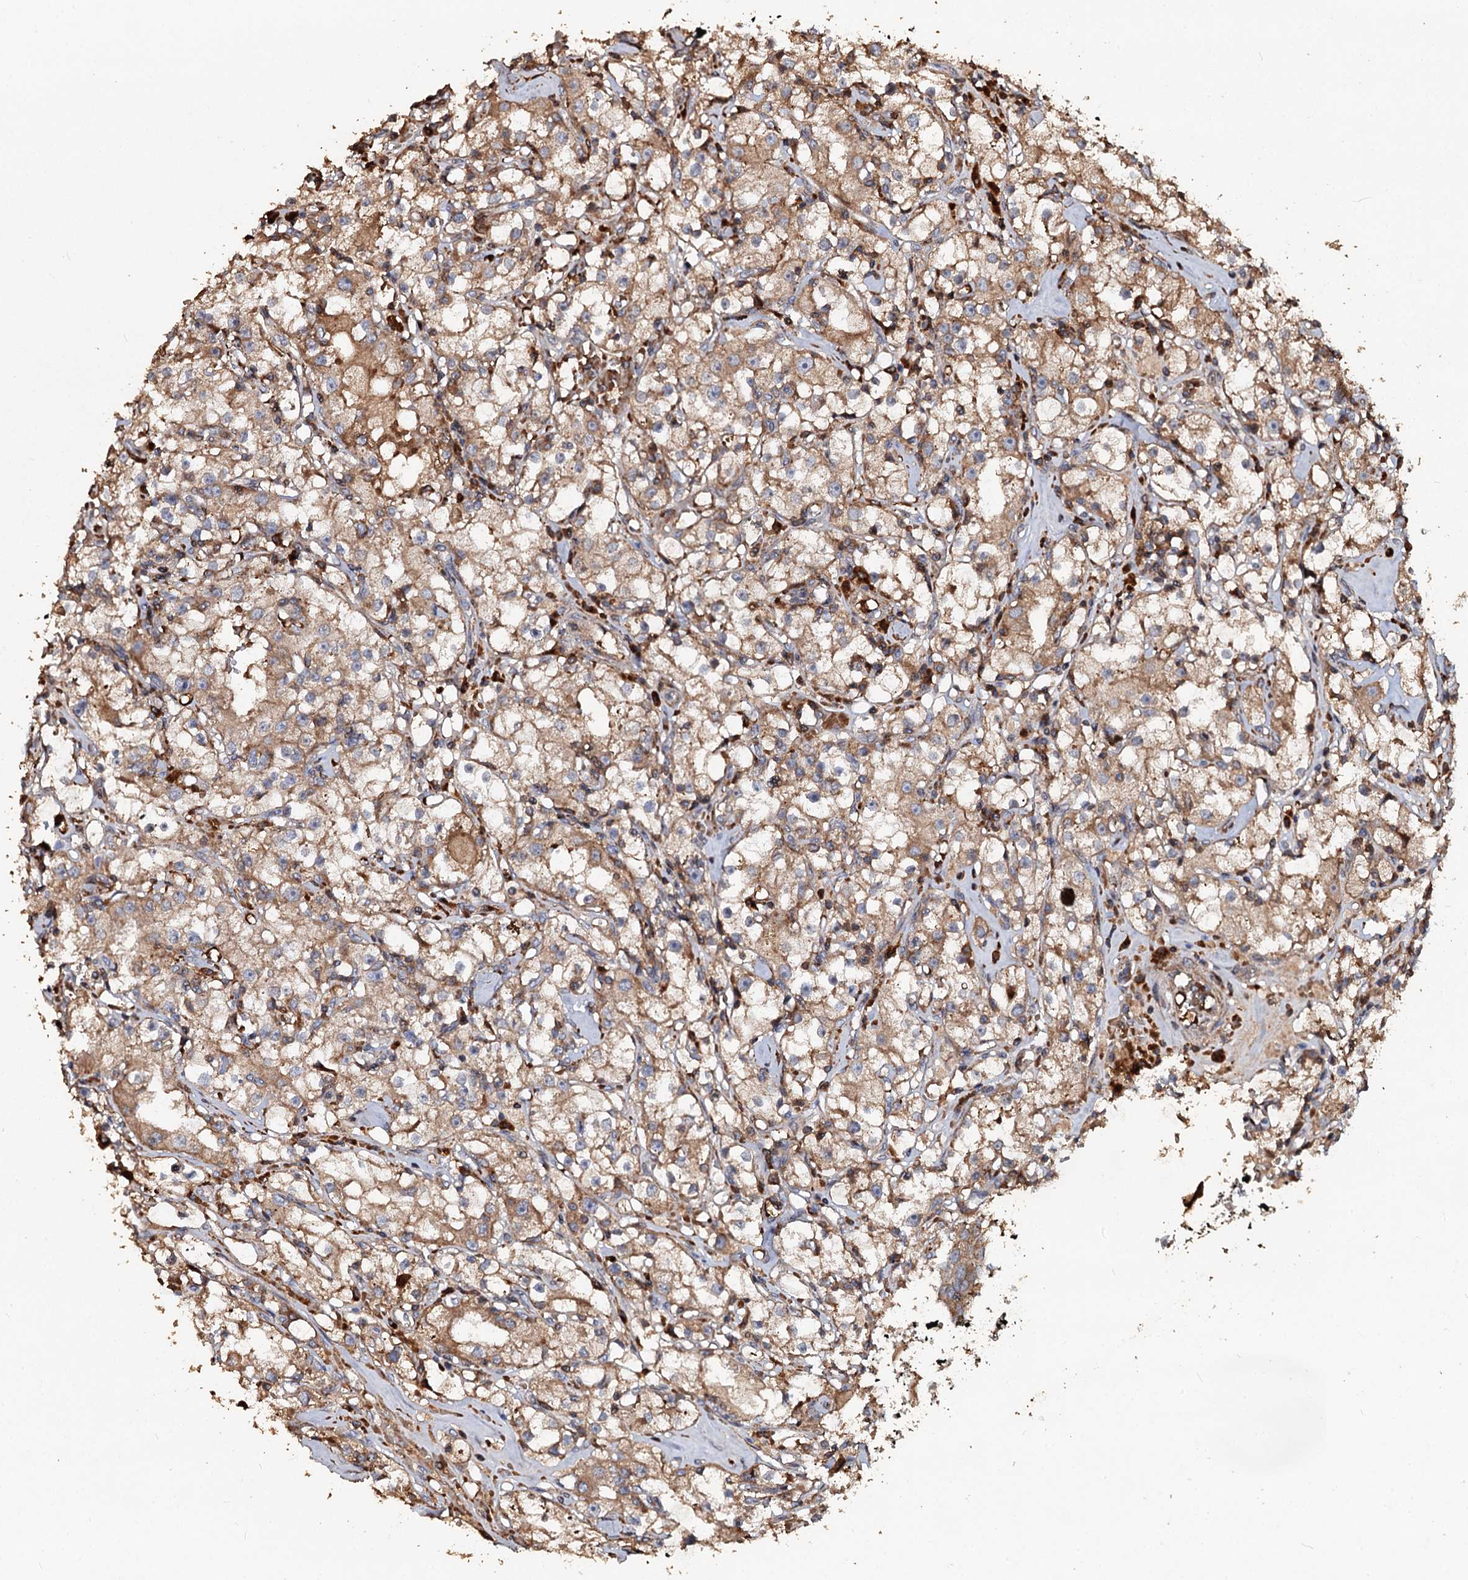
{"staining": {"intensity": "moderate", "quantity": "25%-75%", "location": "cytoplasmic/membranous"}, "tissue": "renal cancer", "cell_type": "Tumor cells", "image_type": "cancer", "snomed": [{"axis": "morphology", "description": "Adenocarcinoma, NOS"}, {"axis": "topography", "description": "Kidney"}], "caption": "Adenocarcinoma (renal) stained with IHC shows moderate cytoplasmic/membranous expression in about 25%-75% of tumor cells.", "gene": "NOTCH2NLA", "patient": {"sex": "male", "age": 56}}